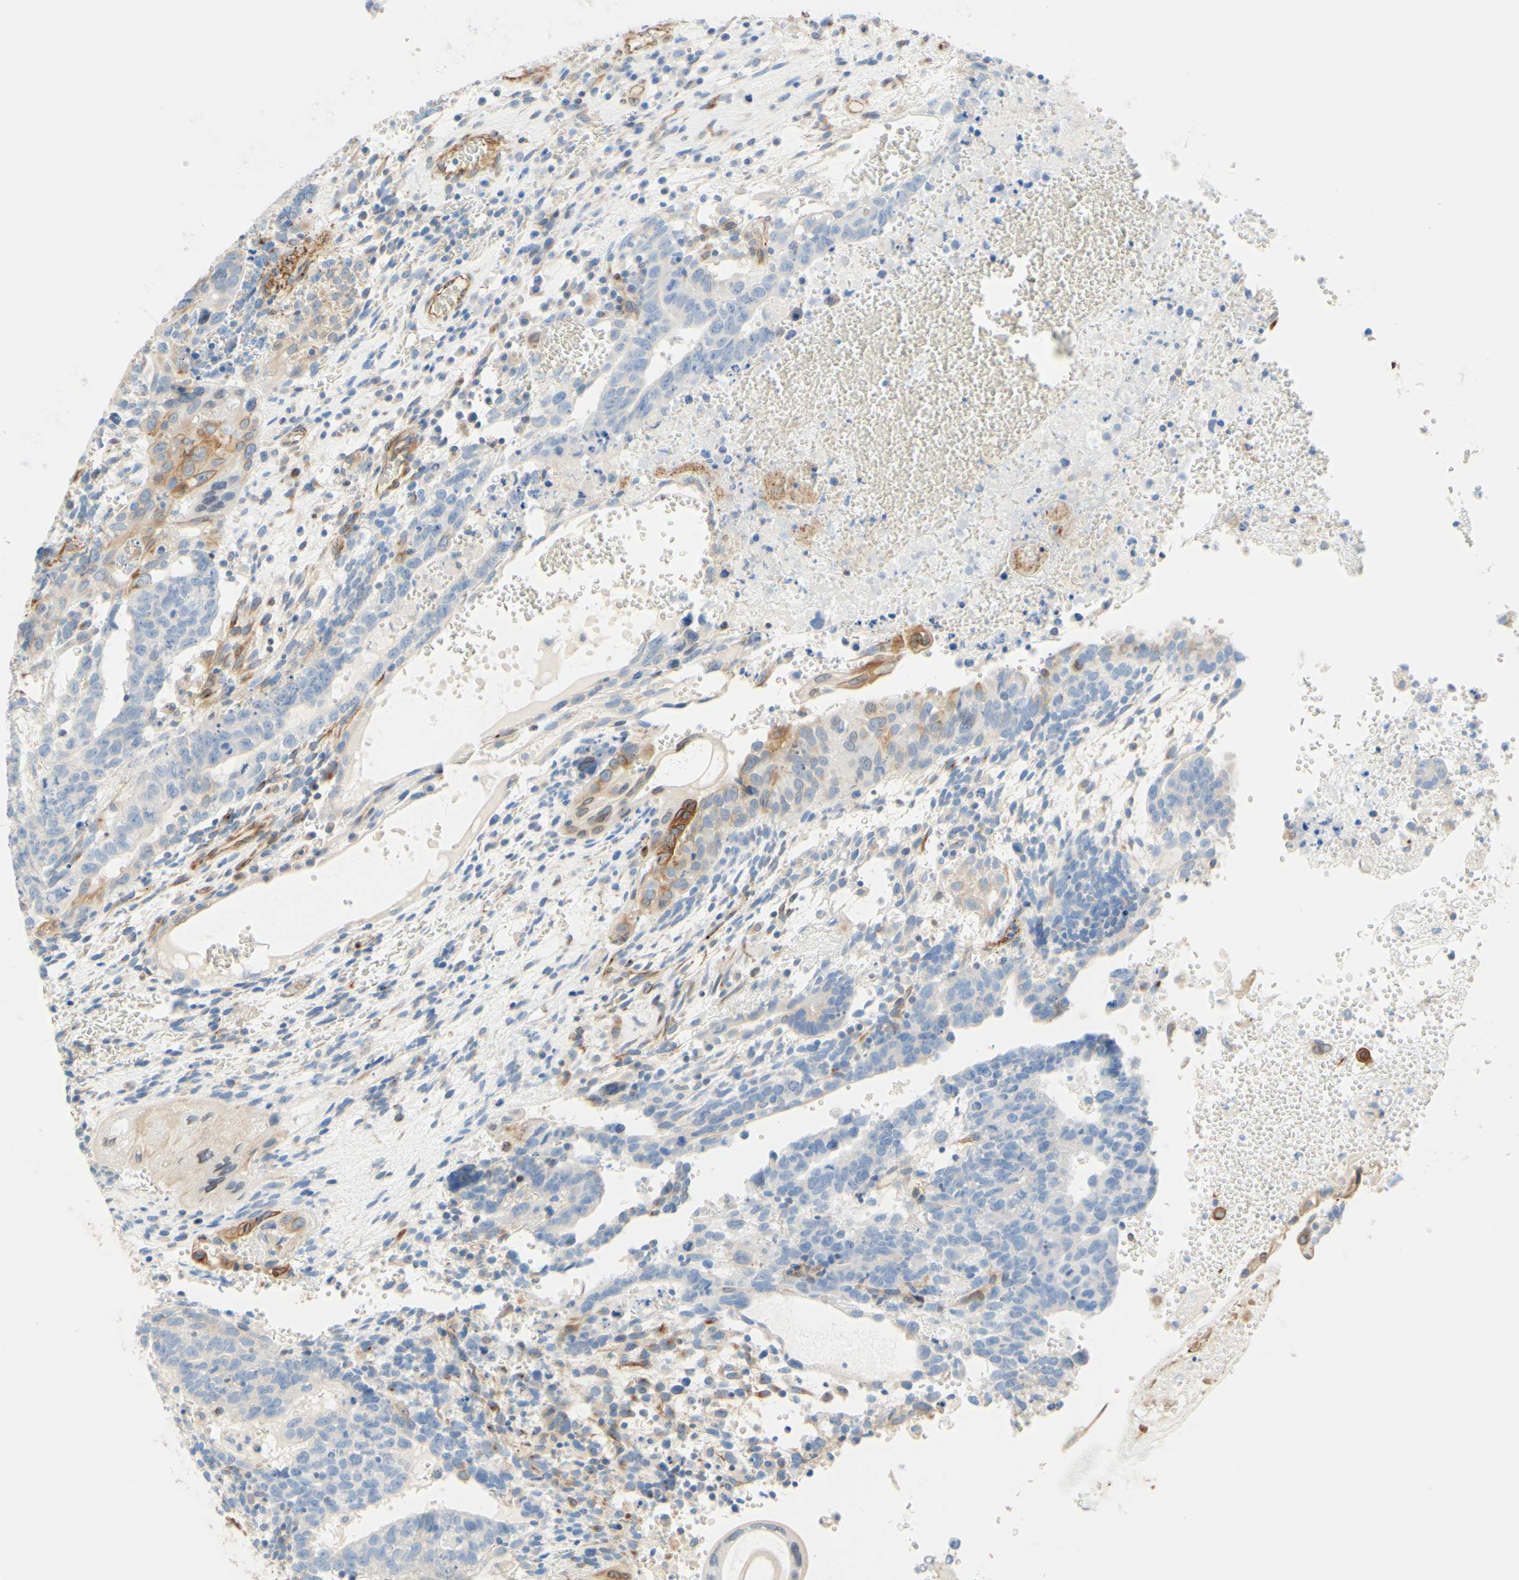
{"staining": {"intensity": "moderate", "quantity": "<25%", "location": "cytoplasmic/membranous"}, "tissue": "testis cancer", "cell_type": "Tumor cells", "image_type": "cancer", "snomed": [{"axis": "morphology", "description": "Seminoma, NOS"}, {"axis": "morphology", "description": "Carcinoma, Embryonal, NOS"}, {"axis": "topography", "description": "Testis"}], "caption": "Protein expression analysis of seminoma (testis) displays moderate cytoplasmic/membranous expression in approximately <25% of tumor cells.", "gene": "ENDOD1", "patient": {"sex": "male", "age": 52}}